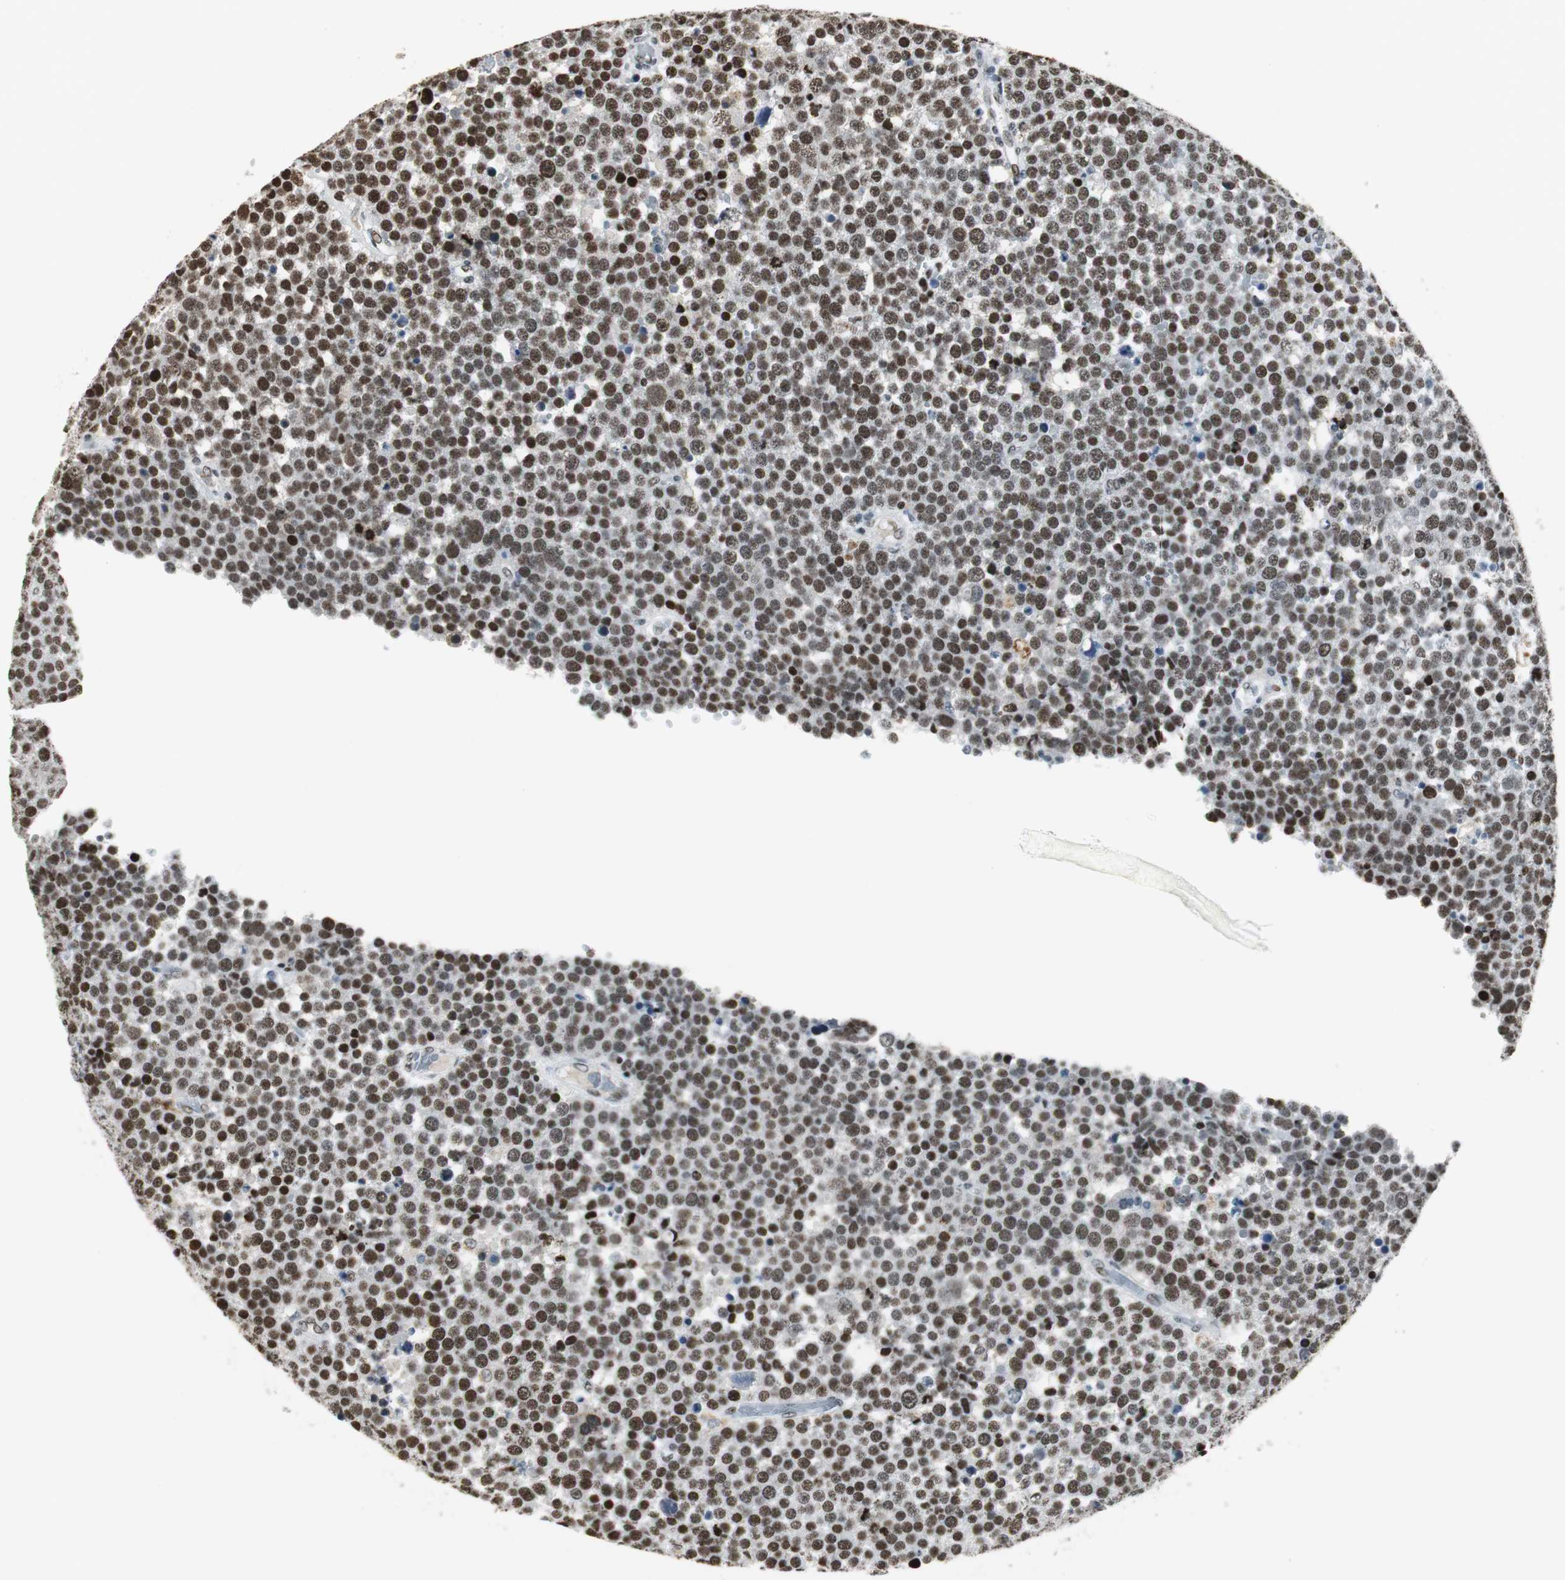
{"staining": {"intensity": "strong", "quantity": ">75%", "location": "nuclear"}, "tissue": "testis cancer", "cell_type": "Tumor cells", "image_type": "cancer", "snomed": [{"axis": "morphology", "description": "Seminoma, NOS"}, {"axis": "topography", "description": "Testis"}], "caption": "The immunohistochemical stain labels strong nuclear staining in tumor cells of testis seminoma tissue.", "gene": "RBBP4", "patient": {"sex": "male", "age": 71}}